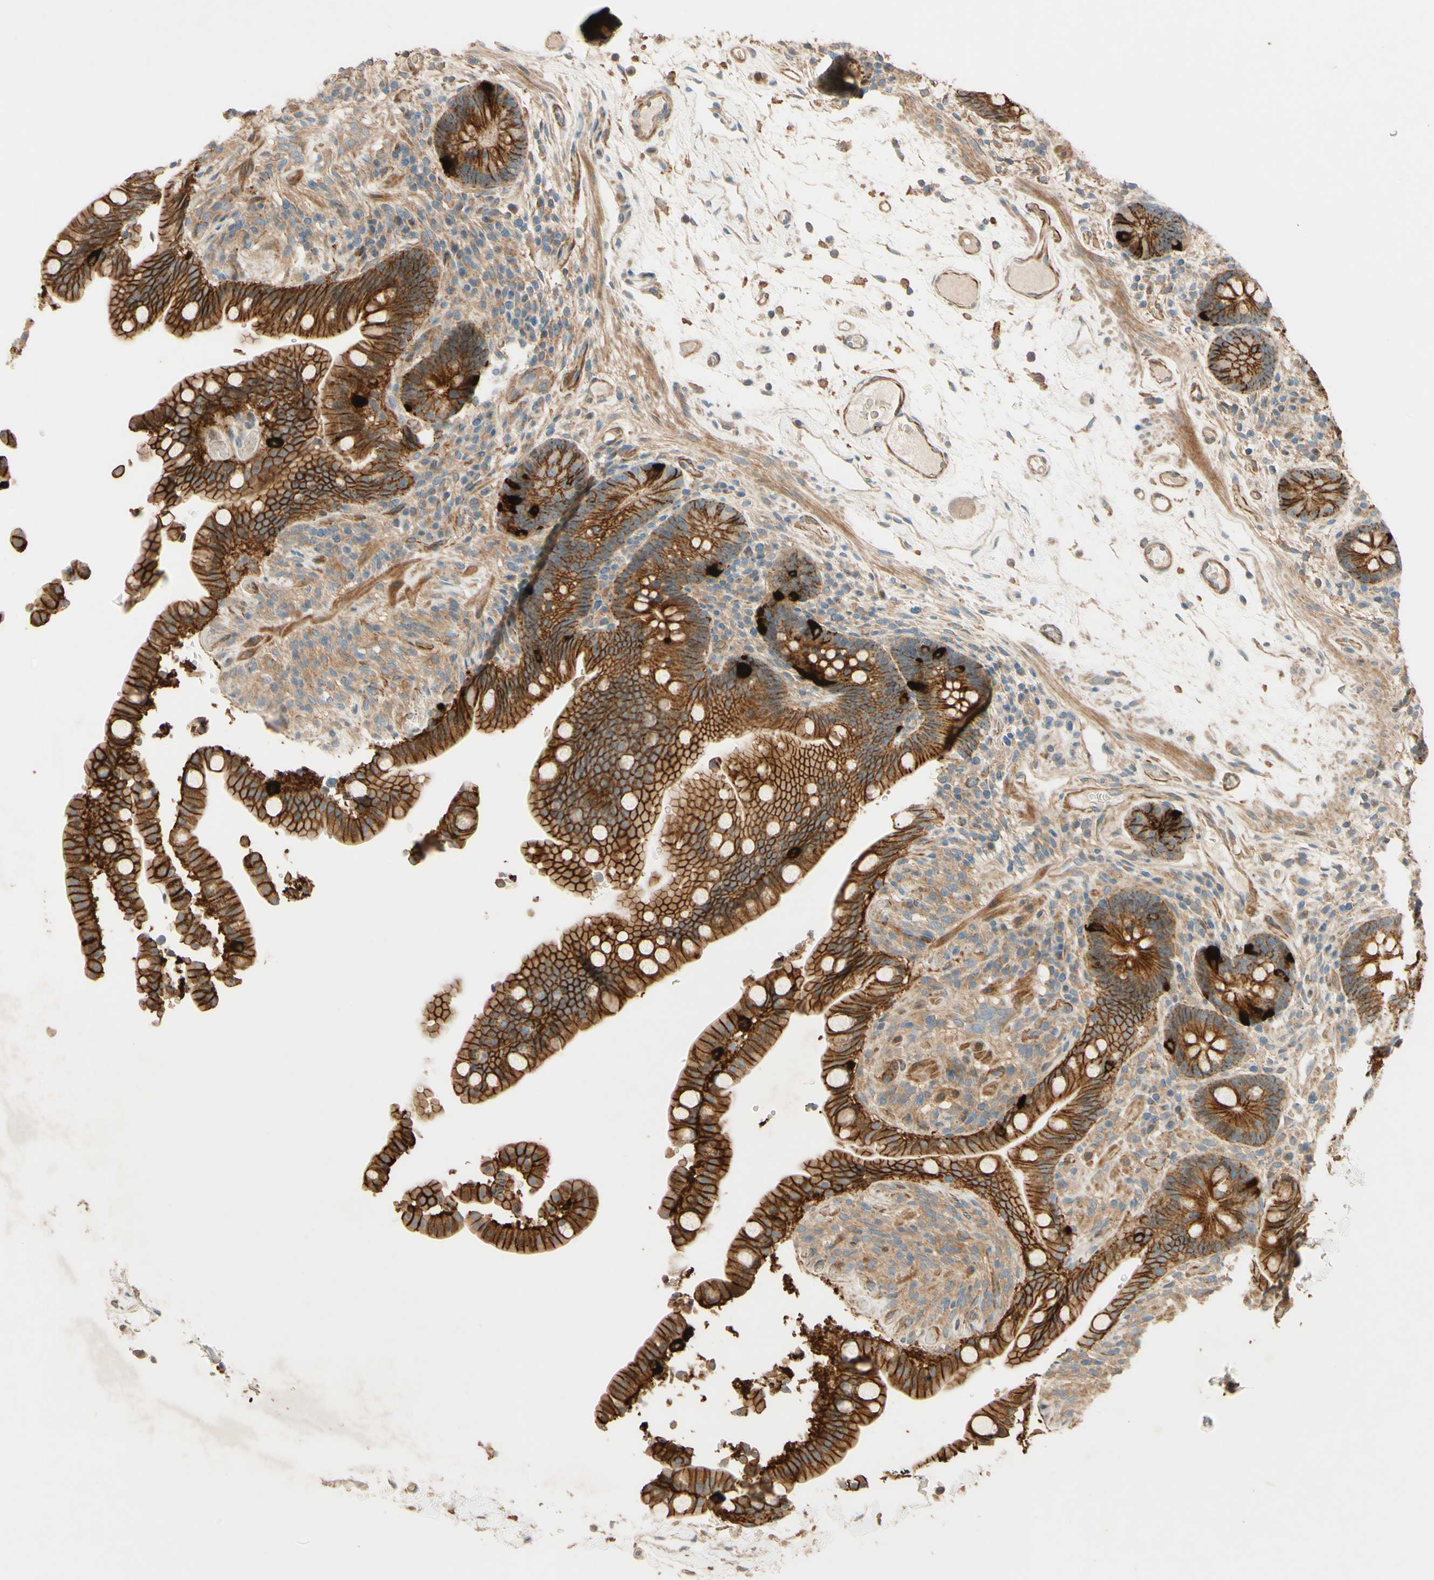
{"staining": {"intensity": "moderate", "quantity": ">75%", "location": "cytoplasmic/membranous"}, "tissue": "colon", "cell_type": "Endothelial cells", "image_type": "normal", "snomed": [{"axis": "morphology", "description": "Normal tissue, NOS"}, {"axis": "topography", "description": "Colon"}], "caption": "Immunohistochemistry (IHC) (DAB) staining of normal human colon displays moderate cytoplasmic/membranous protein expression in approximately >75% of endothelial cells.", "gene": "ADAM17", "patient": {"sex": "male", "age": 73}}